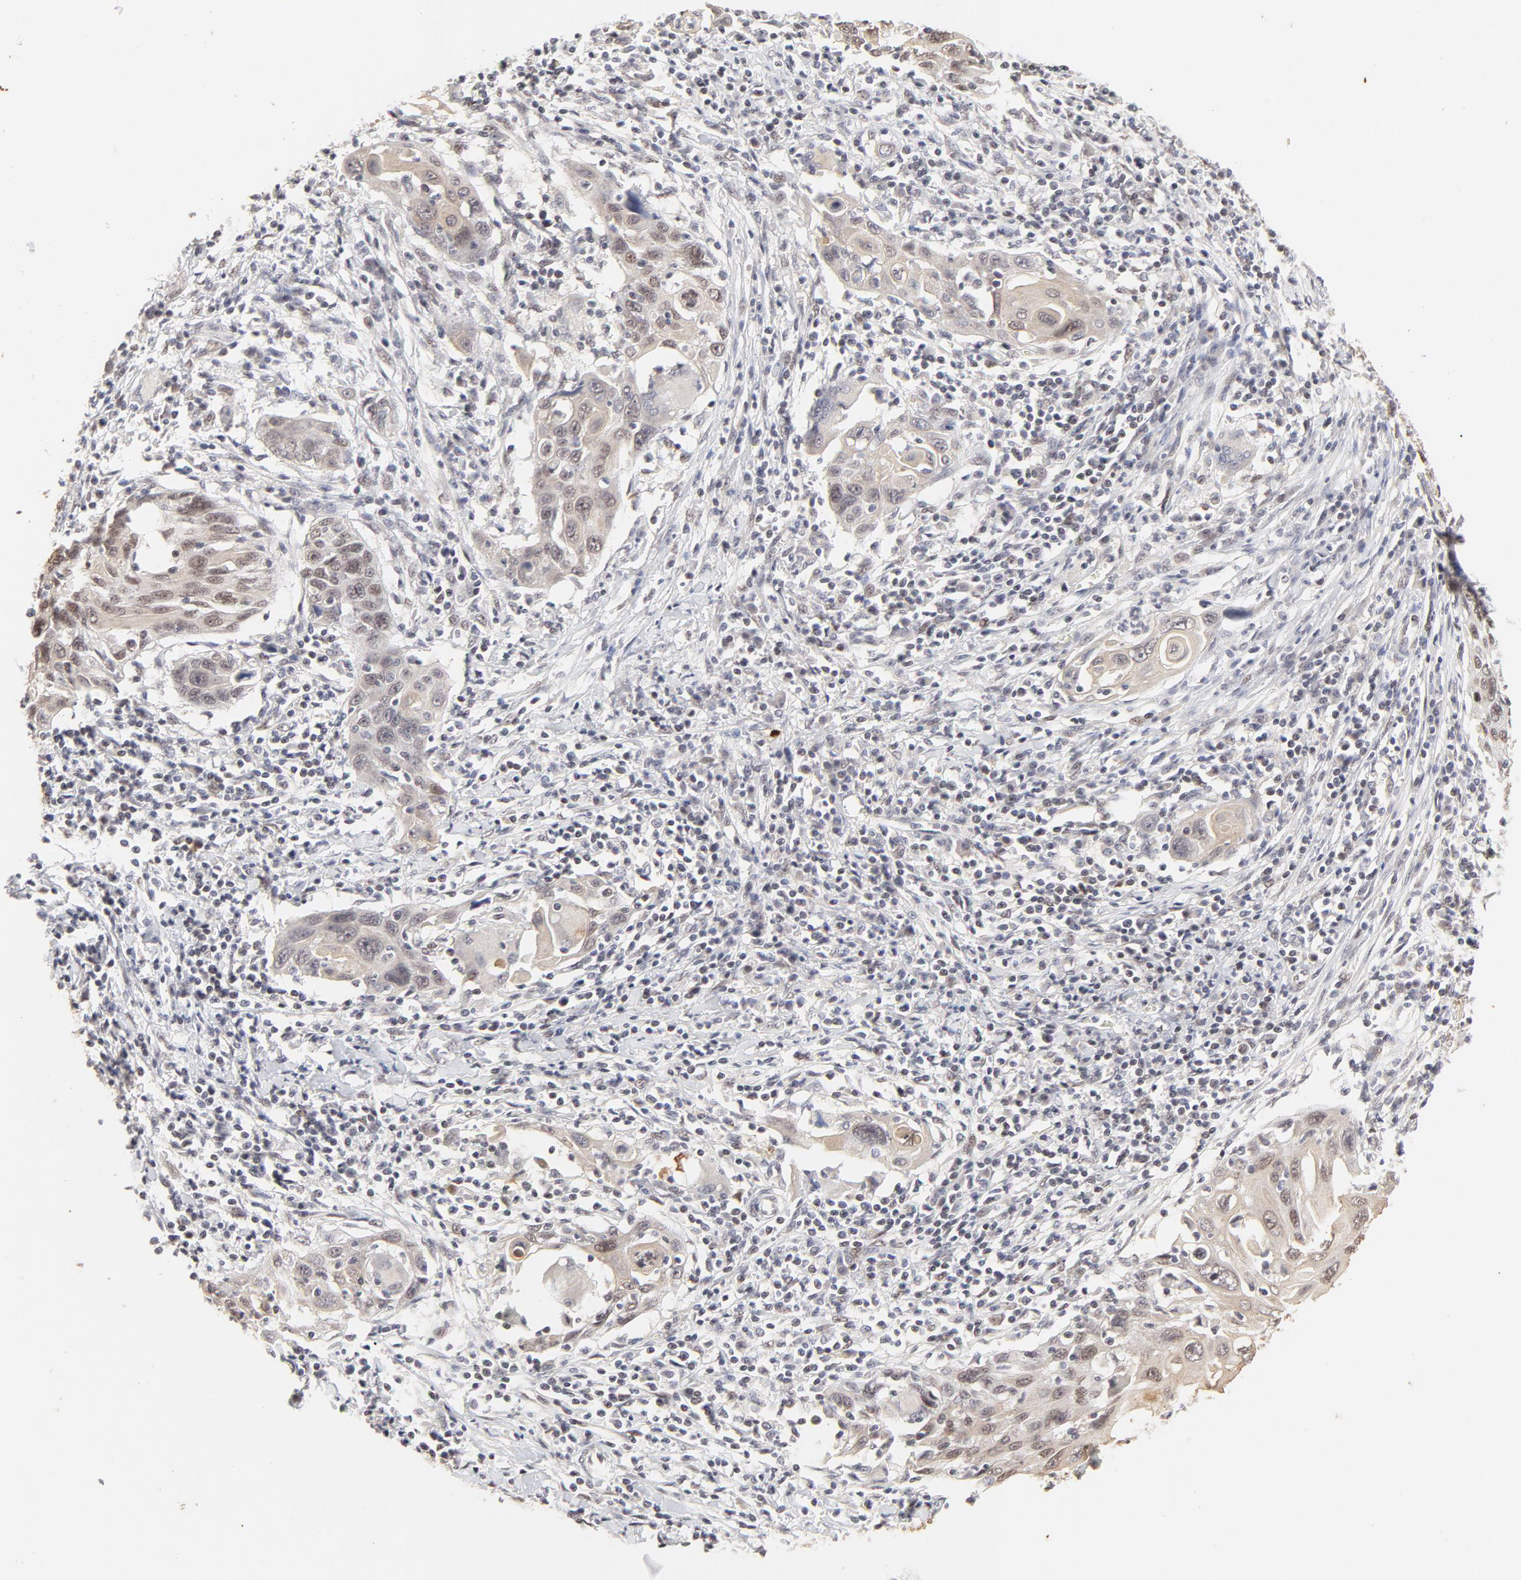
{"staining": {"intensity": "weak", "quantity": "<25%", "location": "cytoplasmic/membranous,nuclear"}, "tissue": "cervical cancer", "cell_type": "Tumor cells", "image_type": "cancer", "snomed": [{"axis": "morphology", "description": "Squamous cell carcinoma, NOS"}, {"axis": "topography", "description": "Cervix"}], "caption": "A micrograph of cervical cancer stained for a protein displays no brown staining in tumor cells.", "gene": "PBX3", "patient": {"sex": "female", "age": 54}}